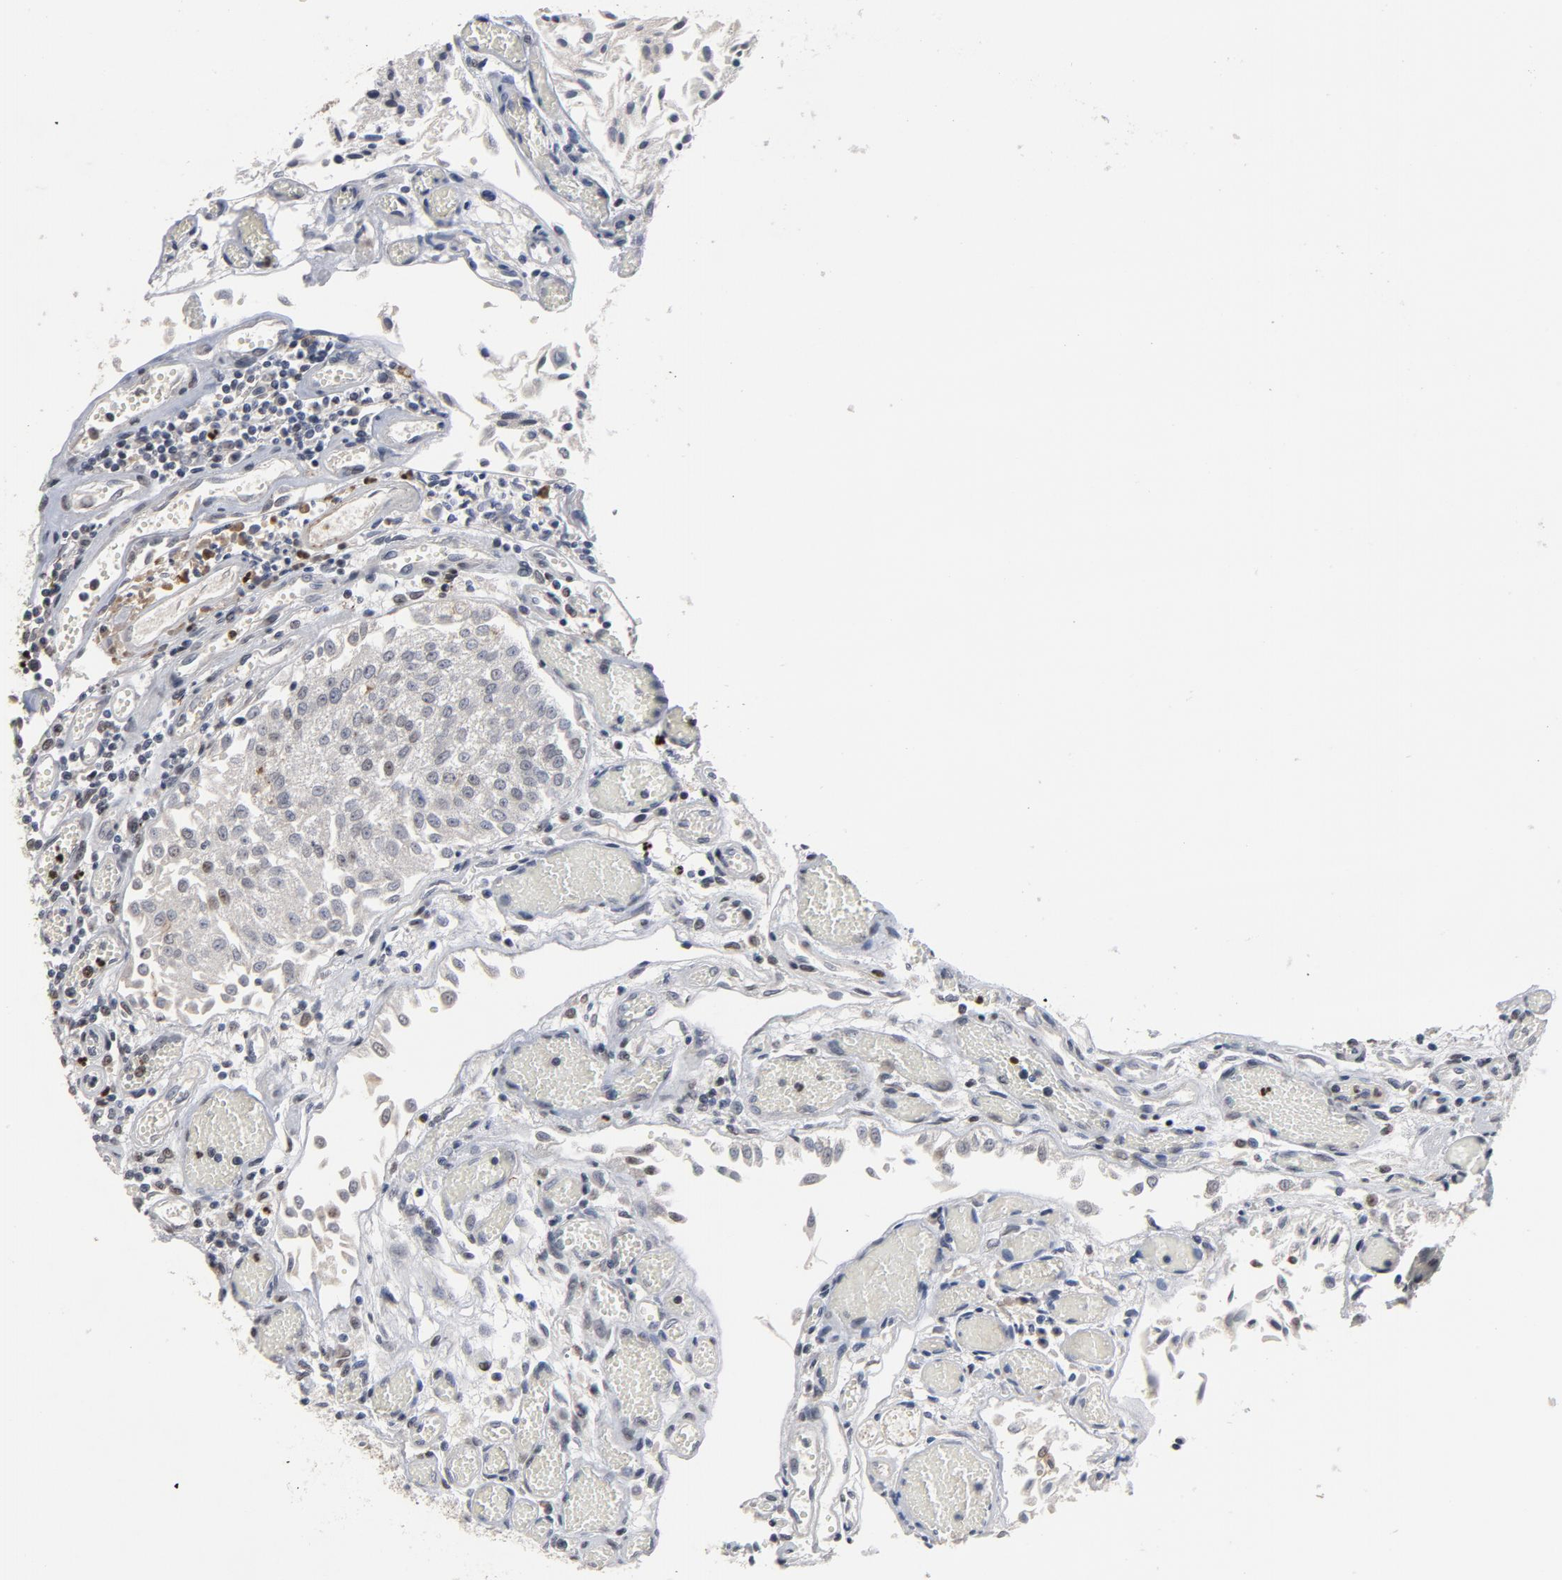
{"staining": {"intensity": "negative", "quantity": "none", "location": "none"}, "tissue": "urothelial cancer", "cell_type": "Tumor cells", "image_type": "cancer", "snomed": [{"axis": "morphology", "description": "Urothelial carcinoma, Low grade"}, {"axis": "topography", "description": "Urinary bladder"}], "caption": "Tumor cells are negative for brown protein staining in low-grade urothelial carcinoma.", "gene": "RTL5", "patient": {"sex": "male", "age": 86}}